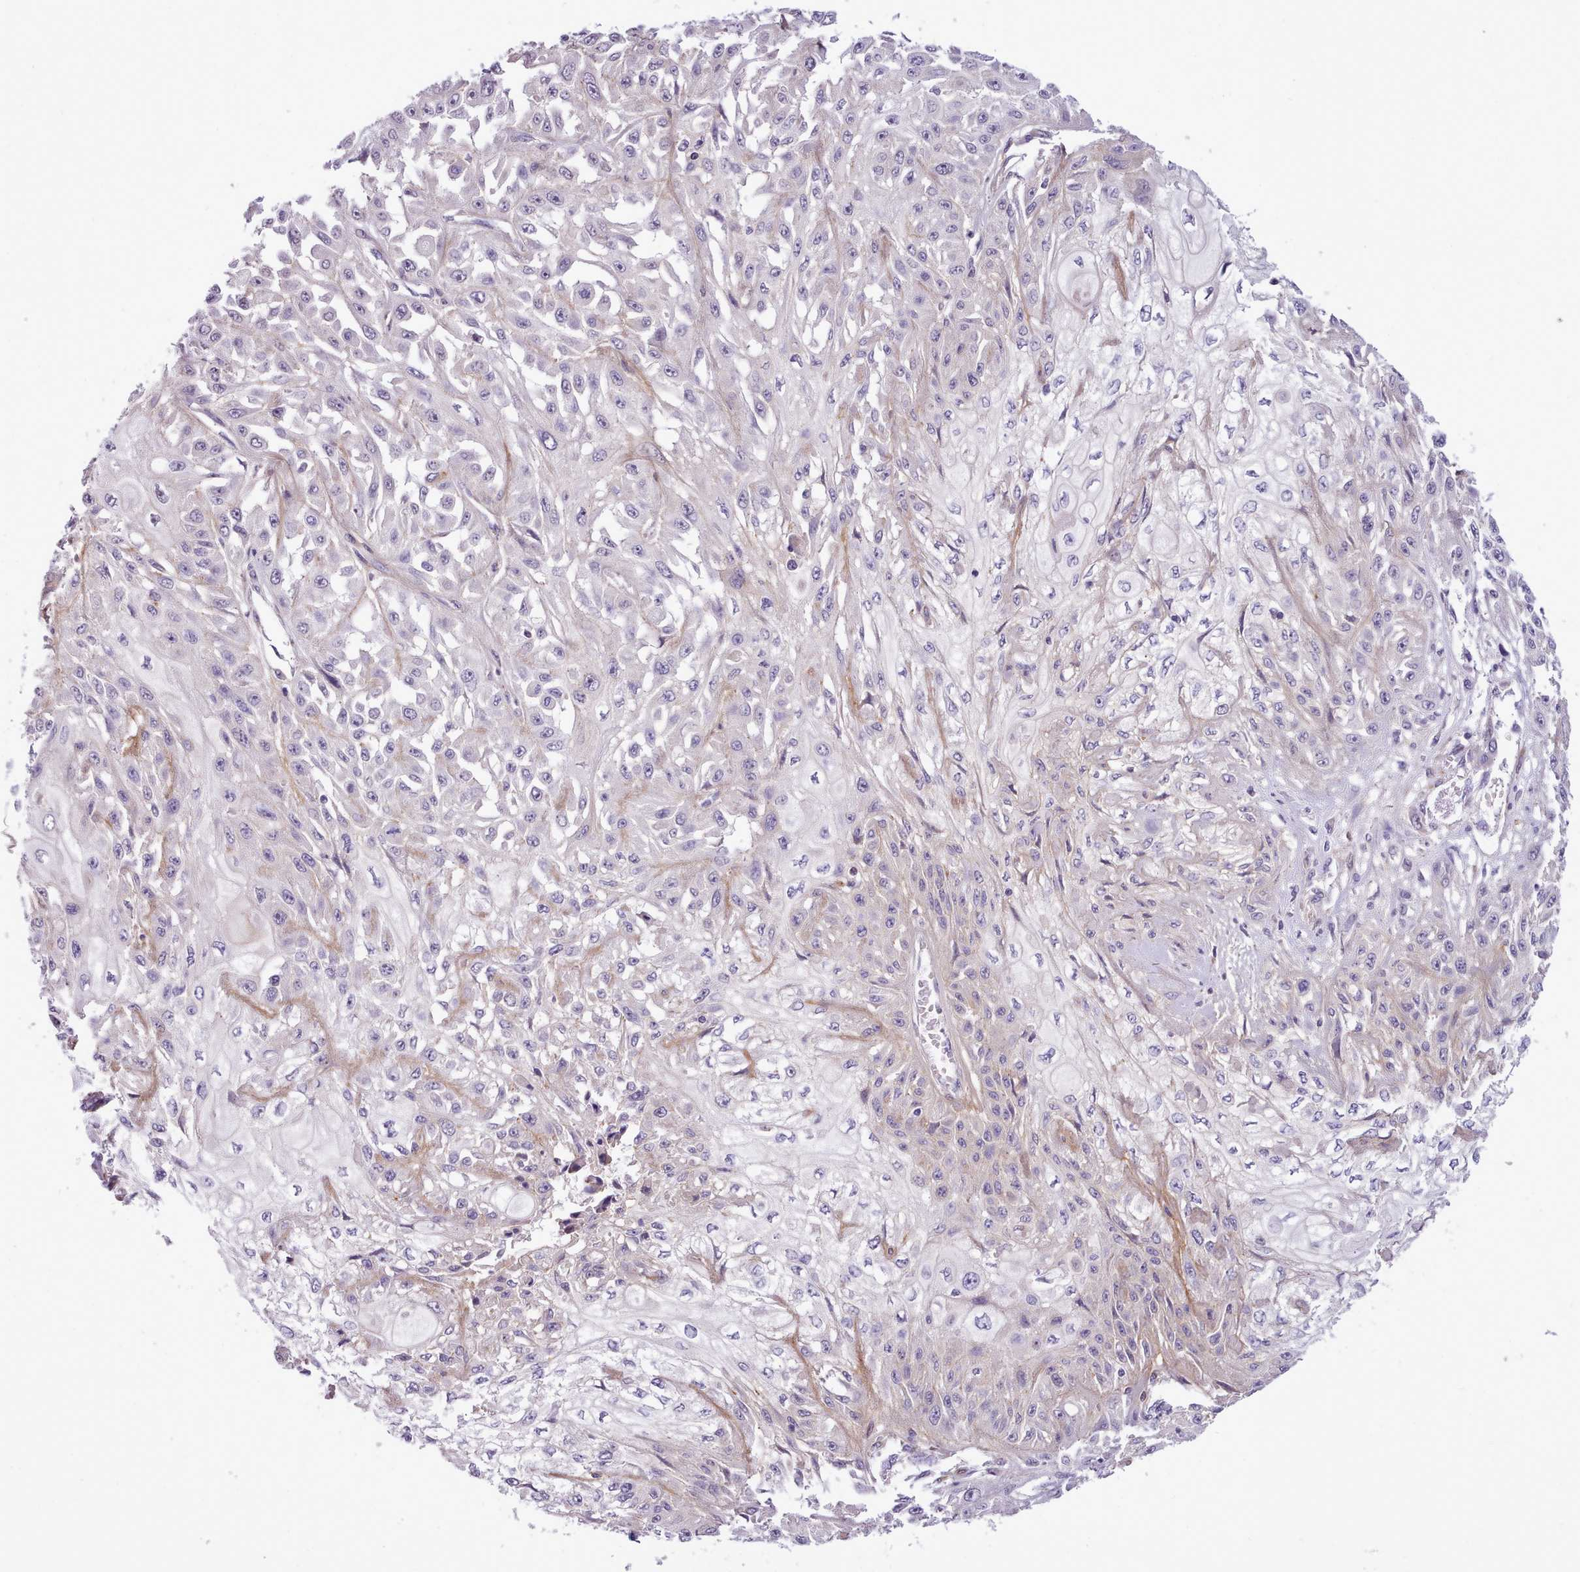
{"staining": {"intensity": "negative", "quantity": "none", "location": "none"}, "tissue": "skin cancer", "cell_type": "Tumor cells", "image_type": "cancer", "snomed": [{"axis": "morphology", "description": "Squamous cell carcinoma, NOS"}, {"axis": "morphology", "description": "Squamous cell carcinoma, metastatic, NOS"}, {"axis": "topography", "description": "Skin"}, {"axis": "topography", "description": "Lymph node"}], "caption": "Micrograph shows no significant protein expression in tumor cells of metastatic squamous cell carcinoma (skin). The staining was performed using DAB (3,3'-diaminobenzidine) to visualize the protein expression in brown, while the nuclei were stained in blue with hematoxylin (Magnification: 20x).", "gene": "CYP2A13", "patient": {"sex": "male", "age": 75}}